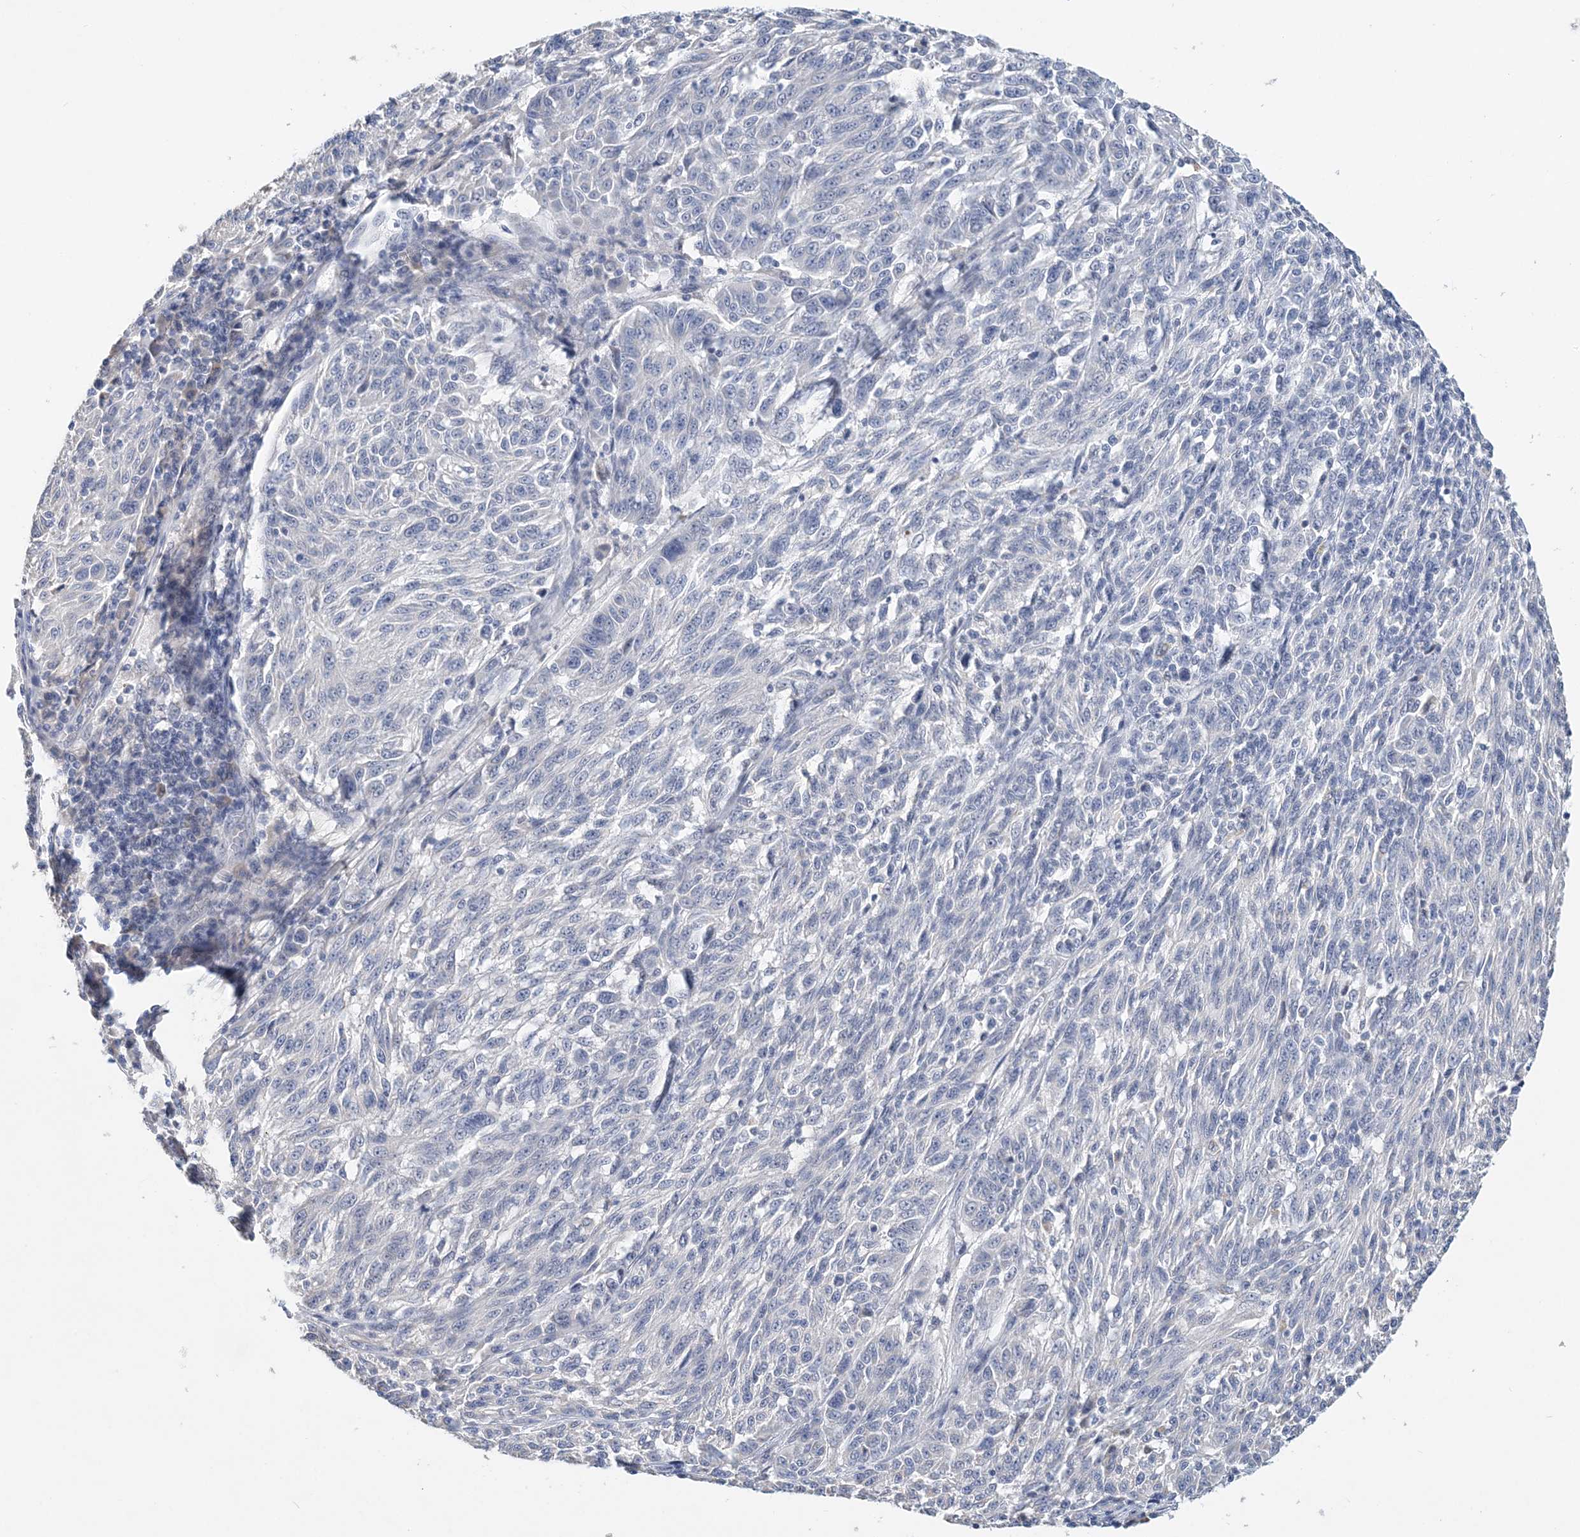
{"staining": {"intensity": "negative", "quantity": "none", "location": "none"}, "tissue": "melanoma", "cell_type": "Tumor cells", "image_type": "cancer", "snomed": [{"axis": "morphology", "description": "Malignant melanoma, NOS"}, {"axis": "topography", "description": "Skin"}], "caption": "This is a image of IHC staining of malignant melanoma, which shows no positivity in tumor cells.", "gene": "LRRIQ4", "patient": {"sex": "male", "age": 53}}